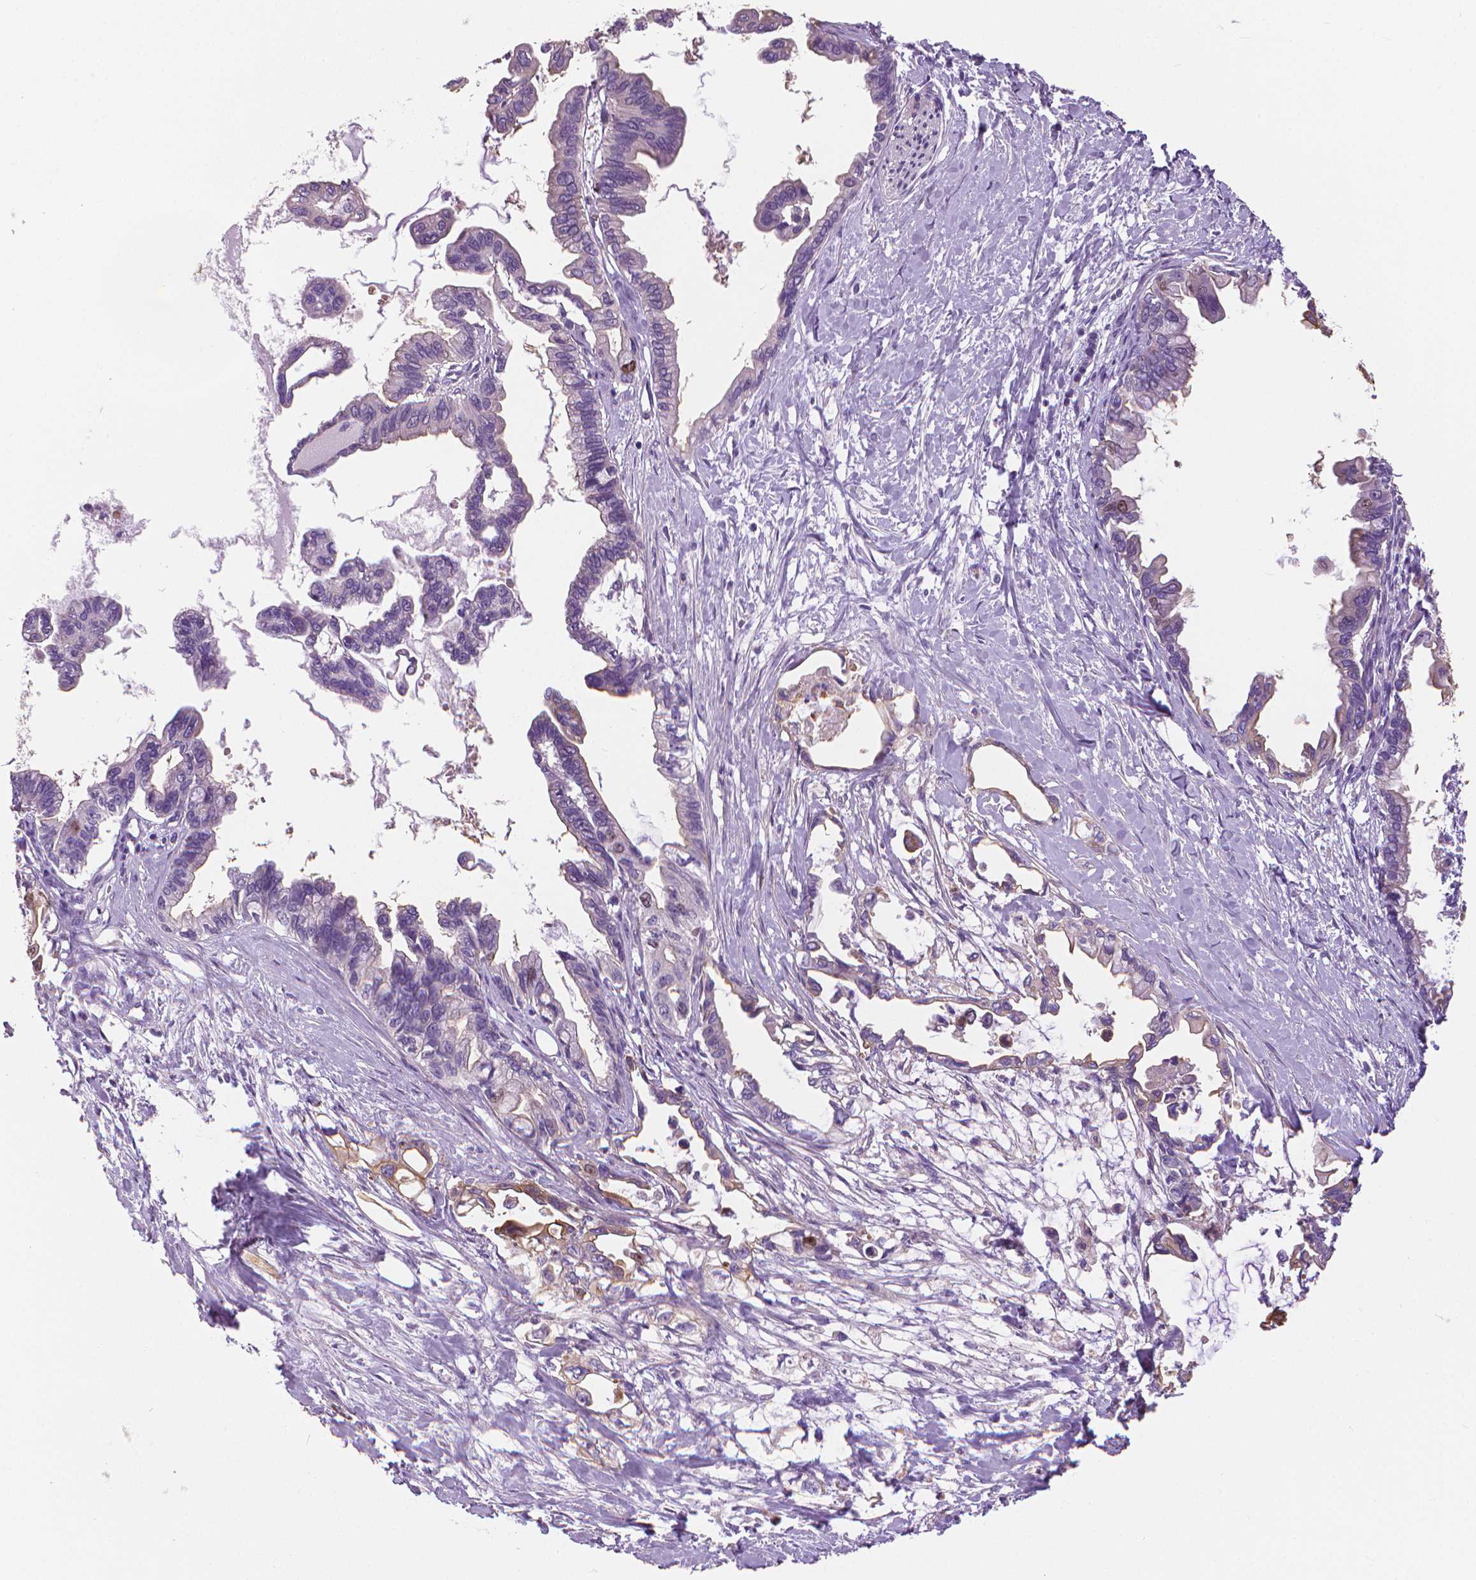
{"staining": {"intensity": "moderate", "quantity": "<25%", "location": "cytoplasmic/membranous"}, "tissue": "pancreatic cancer", "cell_type": "Tumor cells", "image_type": "cancer", "snomed": [{"axis": "morphology", "description": "Adenocarcinoma, NOS"}, {"axis": "topography", "description": "Pancreas"}], "caption": "Adenocarcinoma (pancreatic) tissue shows moderate cytoplasmic/membranous expression in about <25% of tumor cells", "gene": "MKI67", "patient": {"sex": "male", "age": 61}}